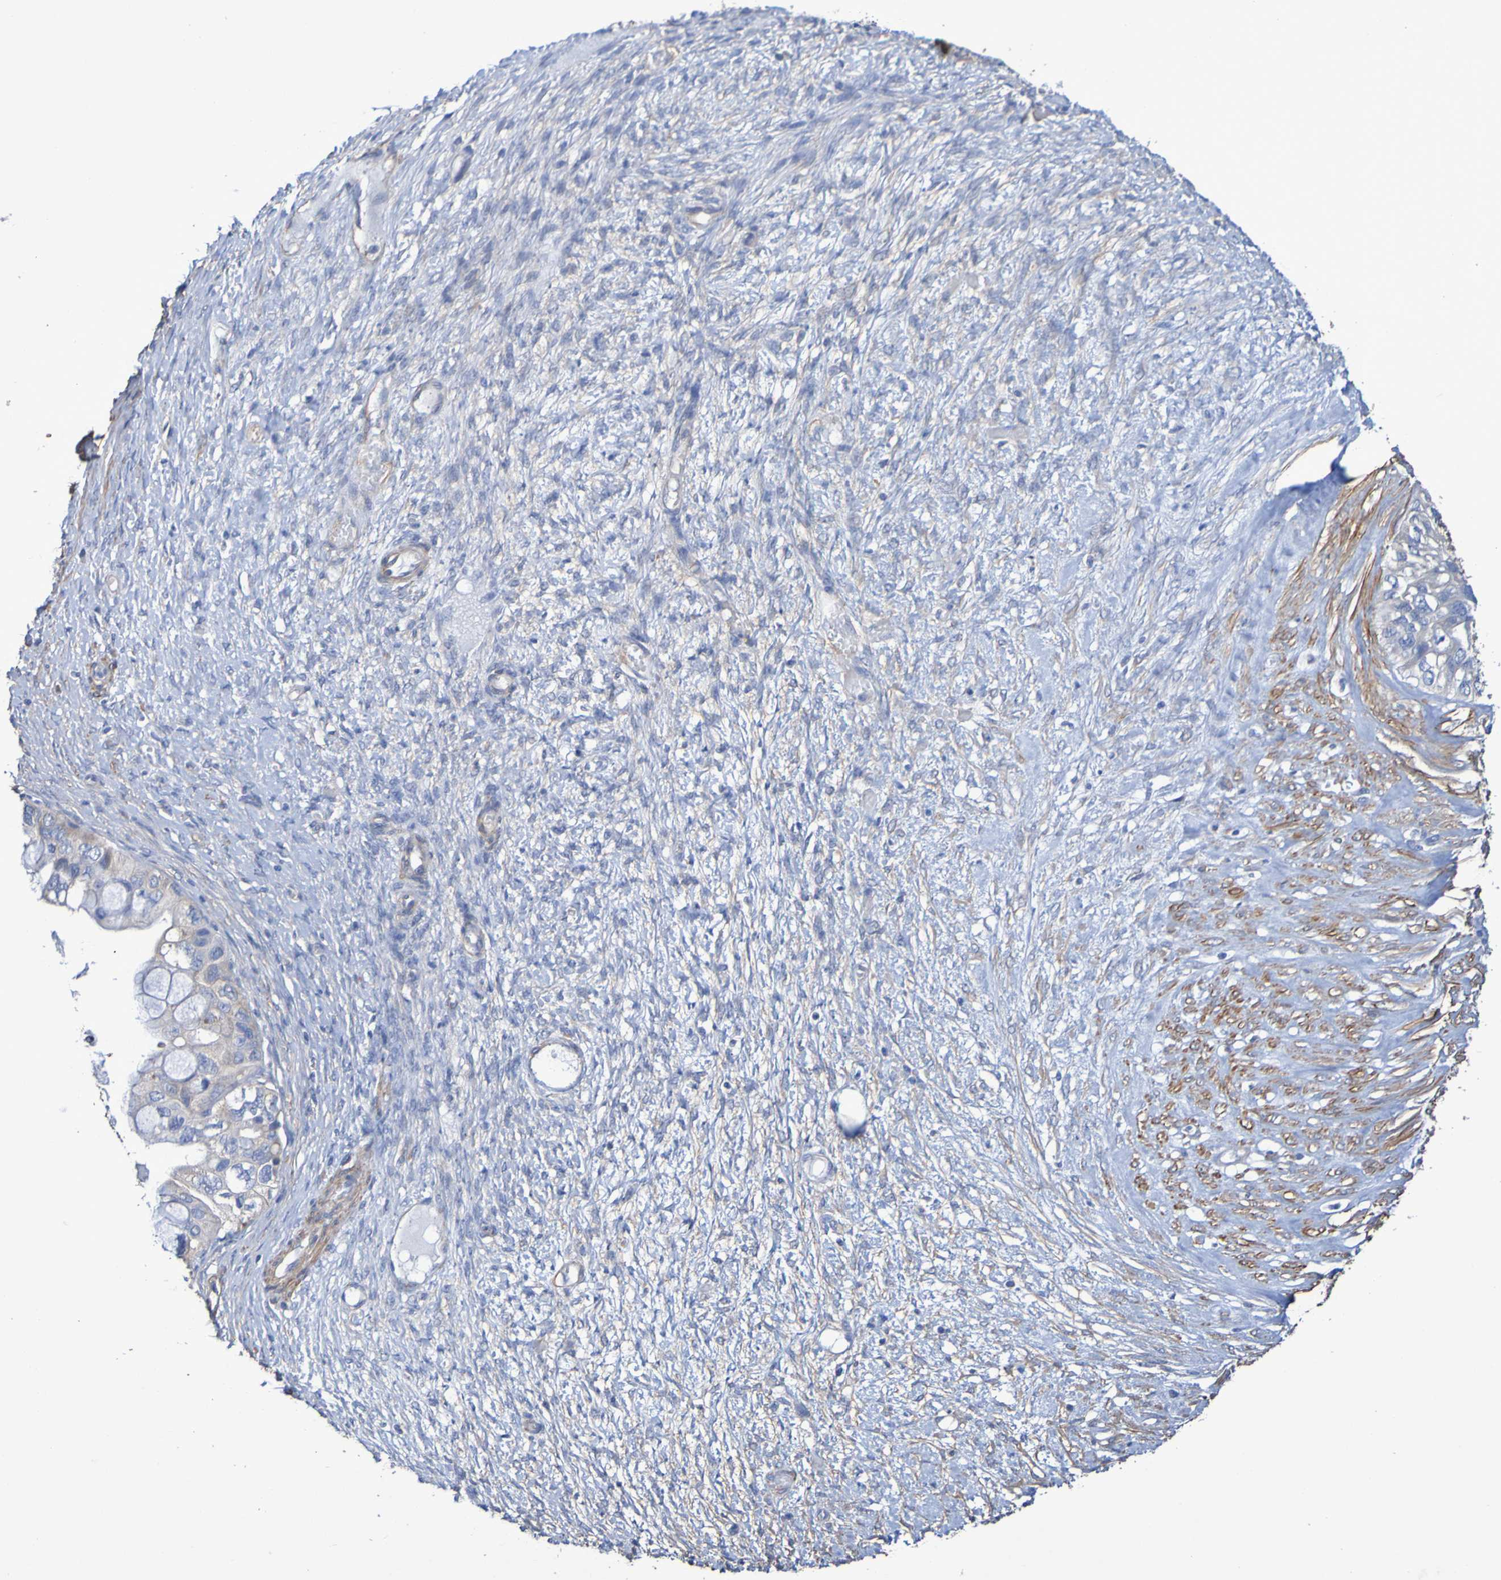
{"staining": {"intensity": "weak", "quantity": ">75%", "location": "cytoplasmic/membranous"}, "tissue": "ovarian cancer", "cell_type": "Tumor cells", "image_type": "cancer", "snomed": [{"axis": "morphology", "description": "Cystadenocarcinoma, mucinous, NOS"}, {"axis": "topography", "description": "Ovary"}], "caption": "Immunohistochemistry (DAB (3,3'-diaminobenzidine)) staining of ovarian mucinous cystadenocarcinoma displays weak cytoplasmic/membranous protein staining in about >75% of tumor cells.", "gene": "SRPRB", "patient": {"sex": "female", "age": 80}}